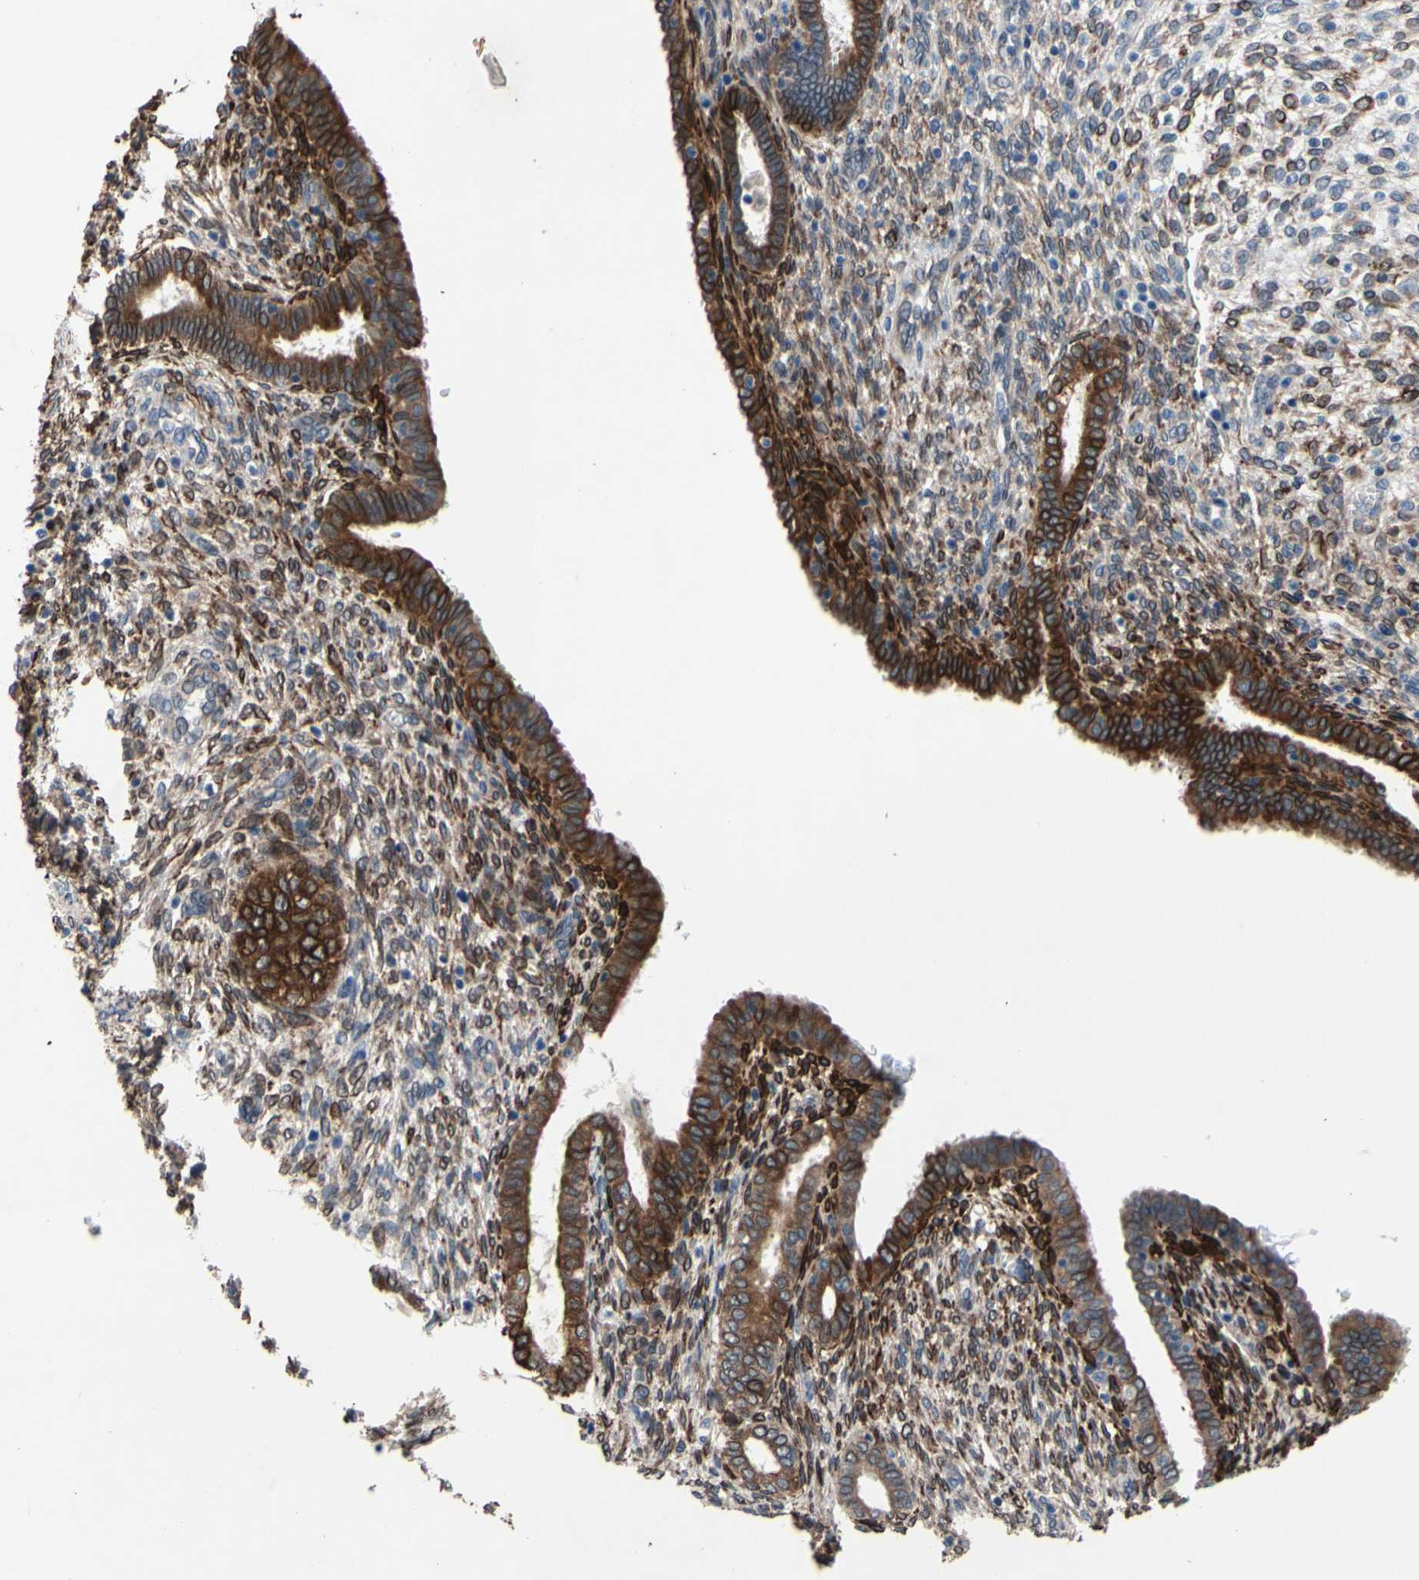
{"staining": {"intensity": "strong", "quantity": "25%-75%", "location": "cytoplasmic/membranous"}, "tissue": "endometrium", "cell_type": "Cells in endometrial stroma", "image_type": "normal", "snomed": [{"axis": "morphology", "description": "Normal tissue, NOS"}, {"axis": "topography", "description": "Endometrium"}], "caption": "Immunohistochemistry (IHC) photomicrograph of unremarkable endometrium: human endometrium stained using IHC shows high levels of strong protein expression localized specifically in the cytoplasmic/membranous of cells in endometrial stroma, appearing as a cytoplasmic/membranous brown color.", "gene": "PRXL2A", "patient": {"sex": "female", "age": 72}}